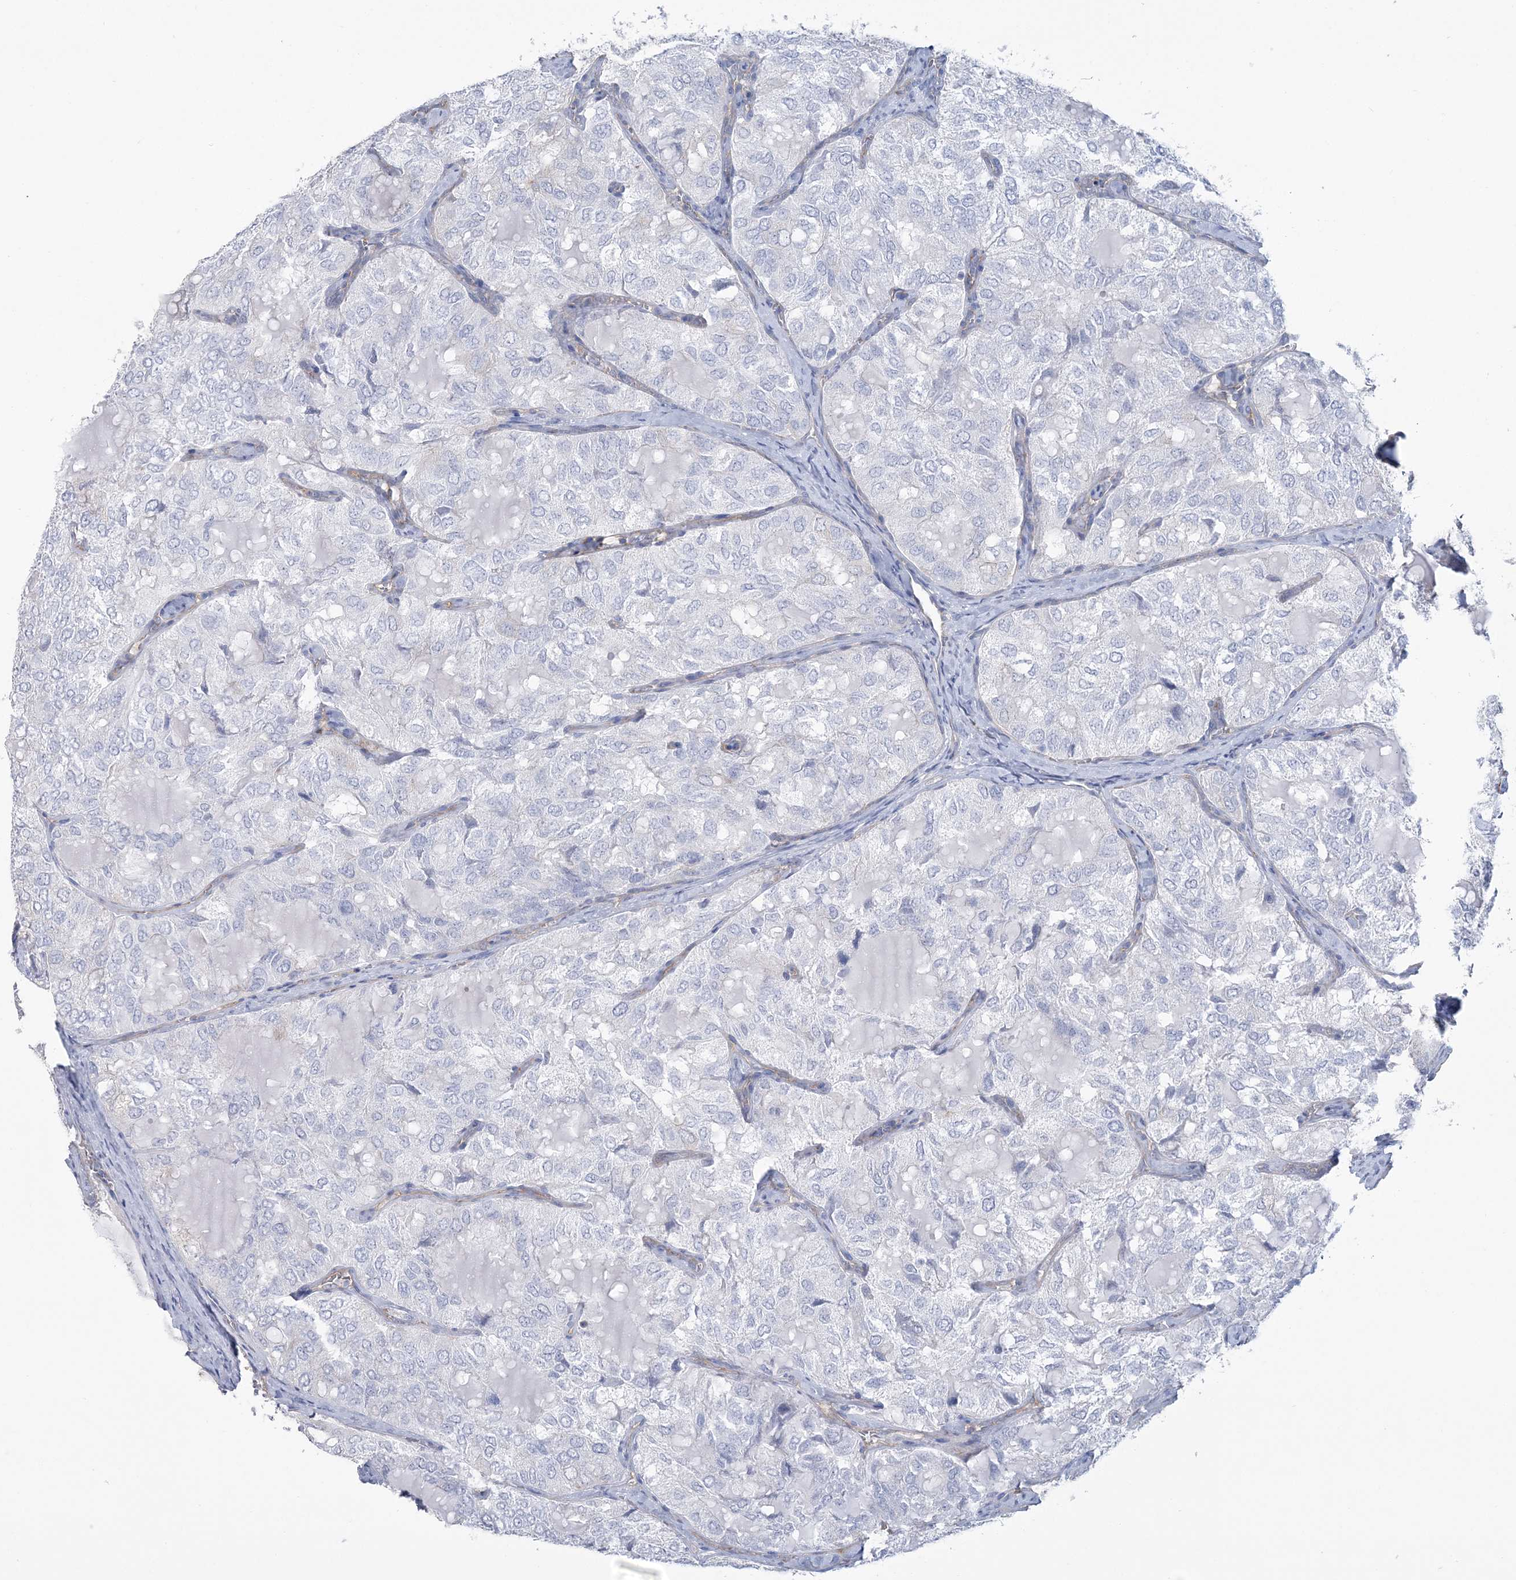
{"staining": {"intensity": "negative", "quantity": "none", "location": "none"}, "tissue": "thyroid cancer", "cell_type": "Tumor cells", "image_type": "cancer", "snomed": [{"axis": "morphology", "description": "Follicular adenoma carcinoma, NOS"}, {"axis": "topography", "description": "Thyroid gland"}], "caption": "A micrograph of human follicular adenoma carcinoma (thyroid) is negative for staining in tumor cells.", "gene": "RAB11FIP5", "patient": {"sex": "male", "age": 75}}